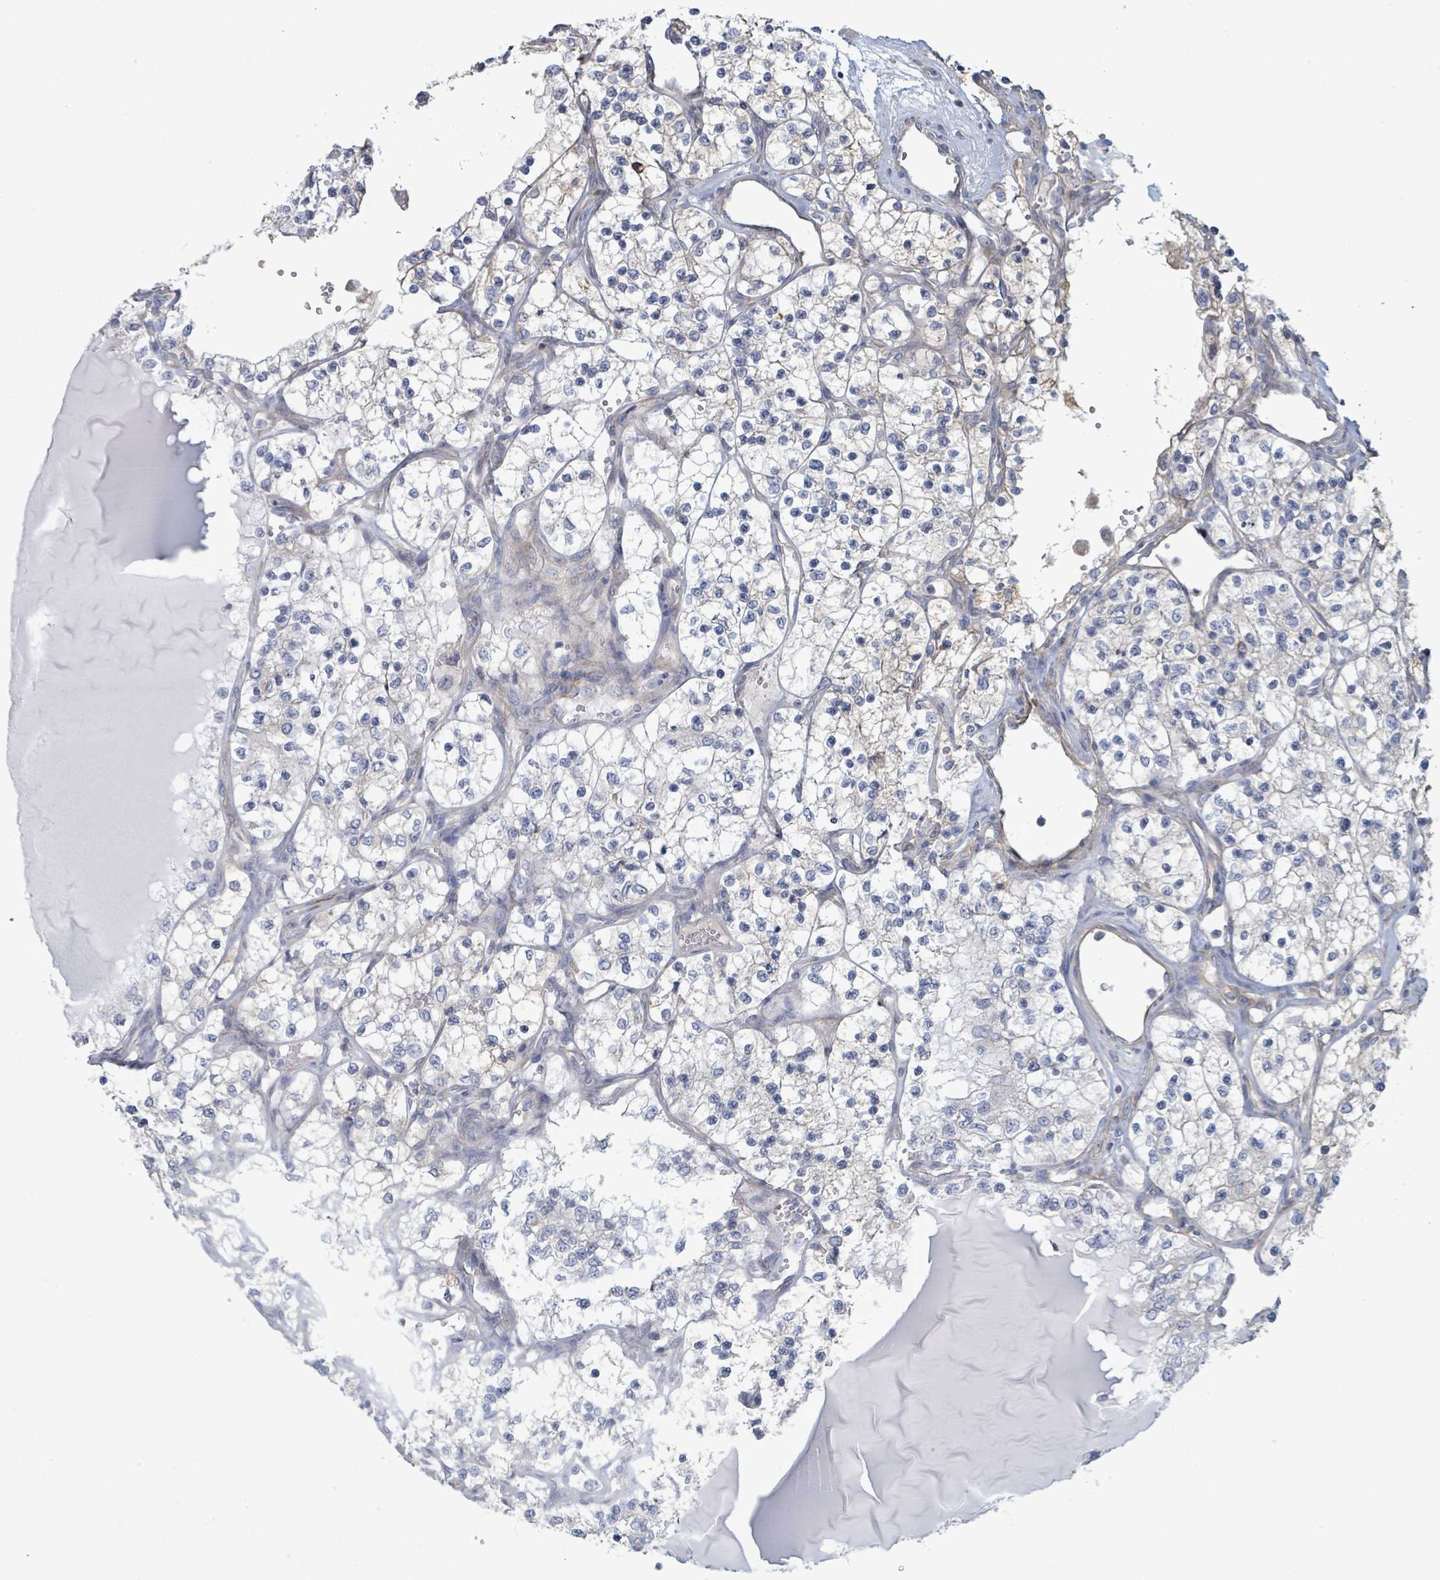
{"staining": {"intensity": "weak", "quantity": "<25%", "location": "cytoplasmic/membranous"}, "tissue": "renal cancer", "cell_type": "Tumor cells", "image_type": "cancer", "snomed": [{"axis": "morphology", "description": "Adenocarcinoma, NOS"}, {"axis": "topography", "description": "Kidney"}], "caption": "Immunohistochemistry (IHC) micrograph of neoplastic tissue: human renal cancer stained with DAB reveals no significant protein expression in tumor cells.", "gene": "COL13A1", "patient": {"sex": "female", "age": 69}}